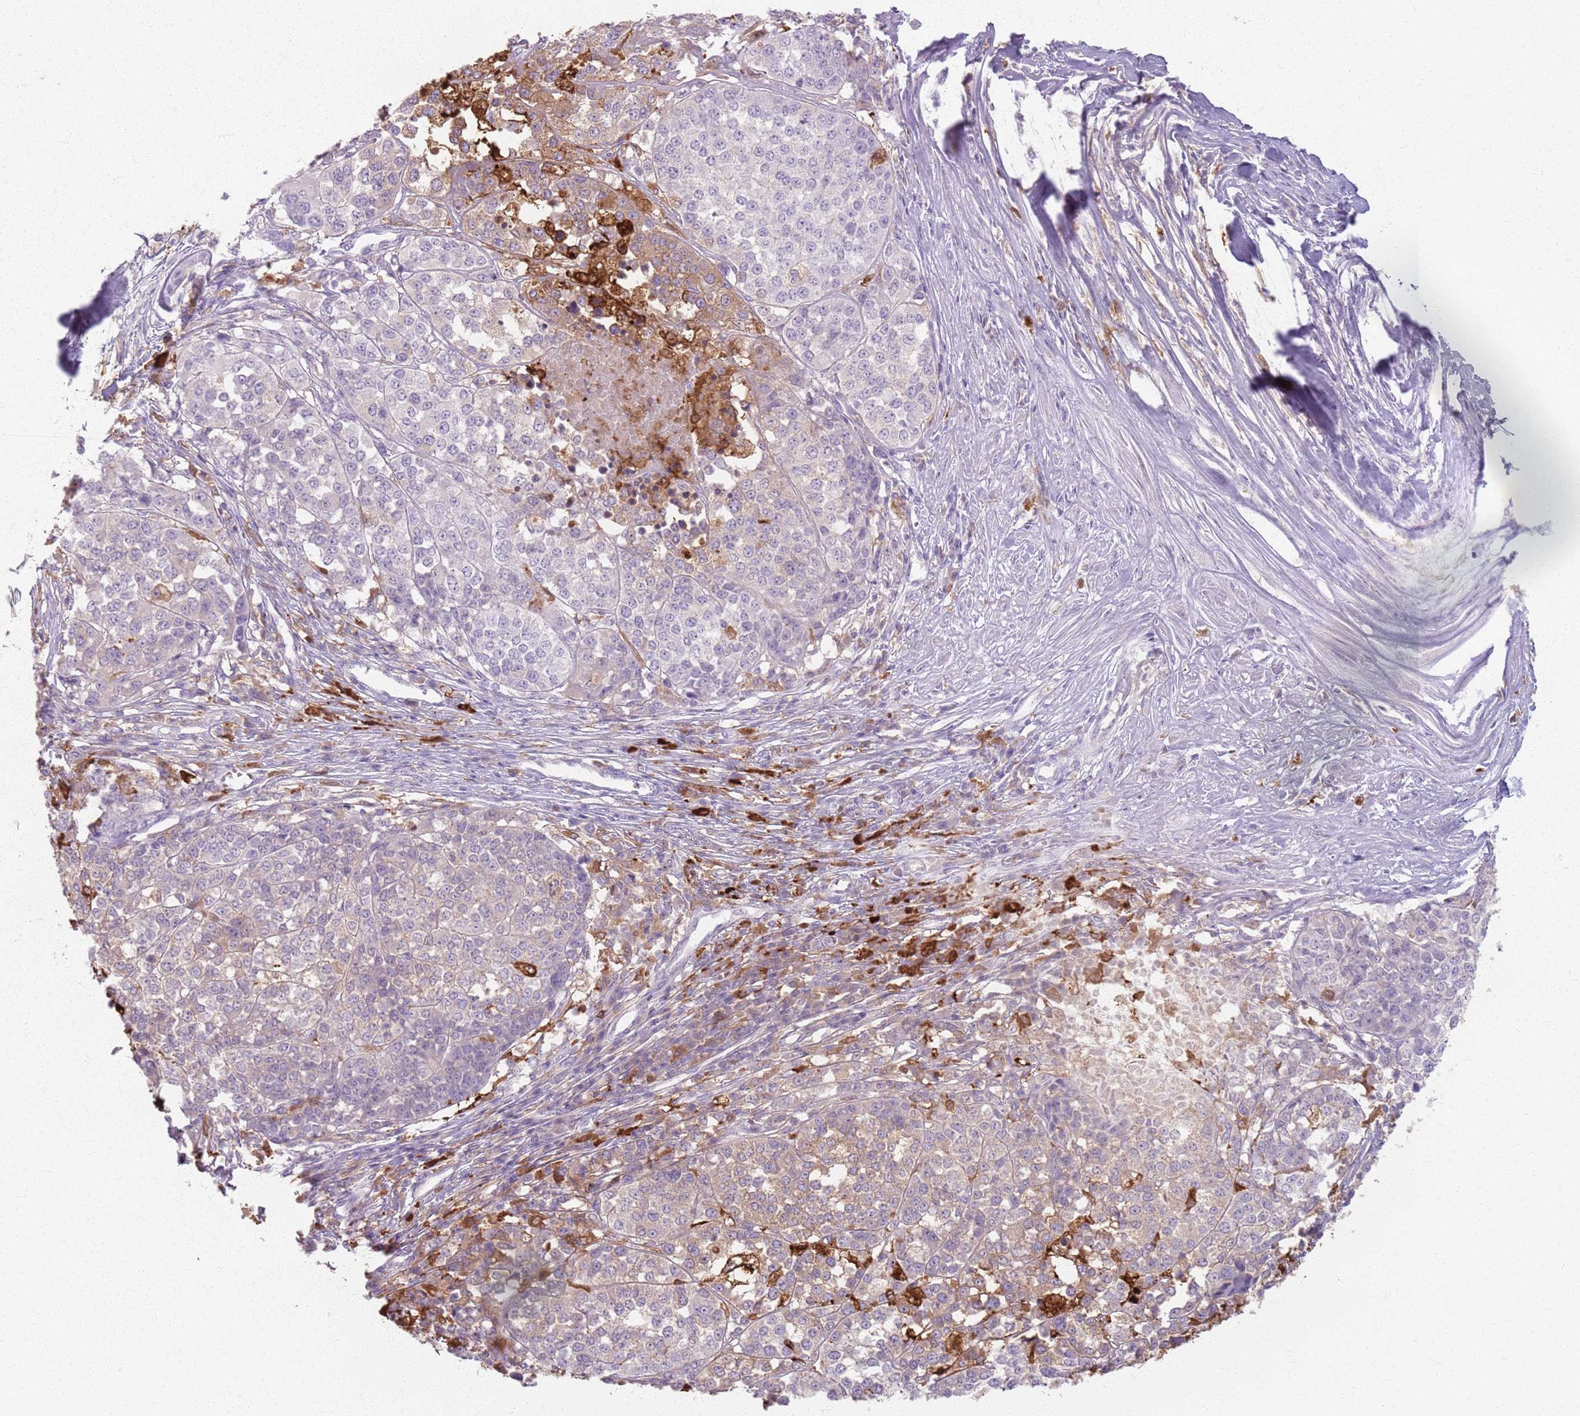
{"staining": {"intensity": "moderate", "quantity": "<25%", "location": "cytoplasmic/membranous"}, "tissue": "melanoma", "cell_type": "Tumor cells", "image_type": "cancer", "snomed": [{"axis": "morphology", "description": "Malignant melanoma, Metastatic site"}, {"axis": "topography", "description": "Lymph node"}], "caption": "Melanoma stained for a protein (brown) displays moderate cytoplasmic/membranous positive positivity in about <25% of tumor cells.", "gene": "GDPGP1", "patient": {"sex": "male", "age": 44}}